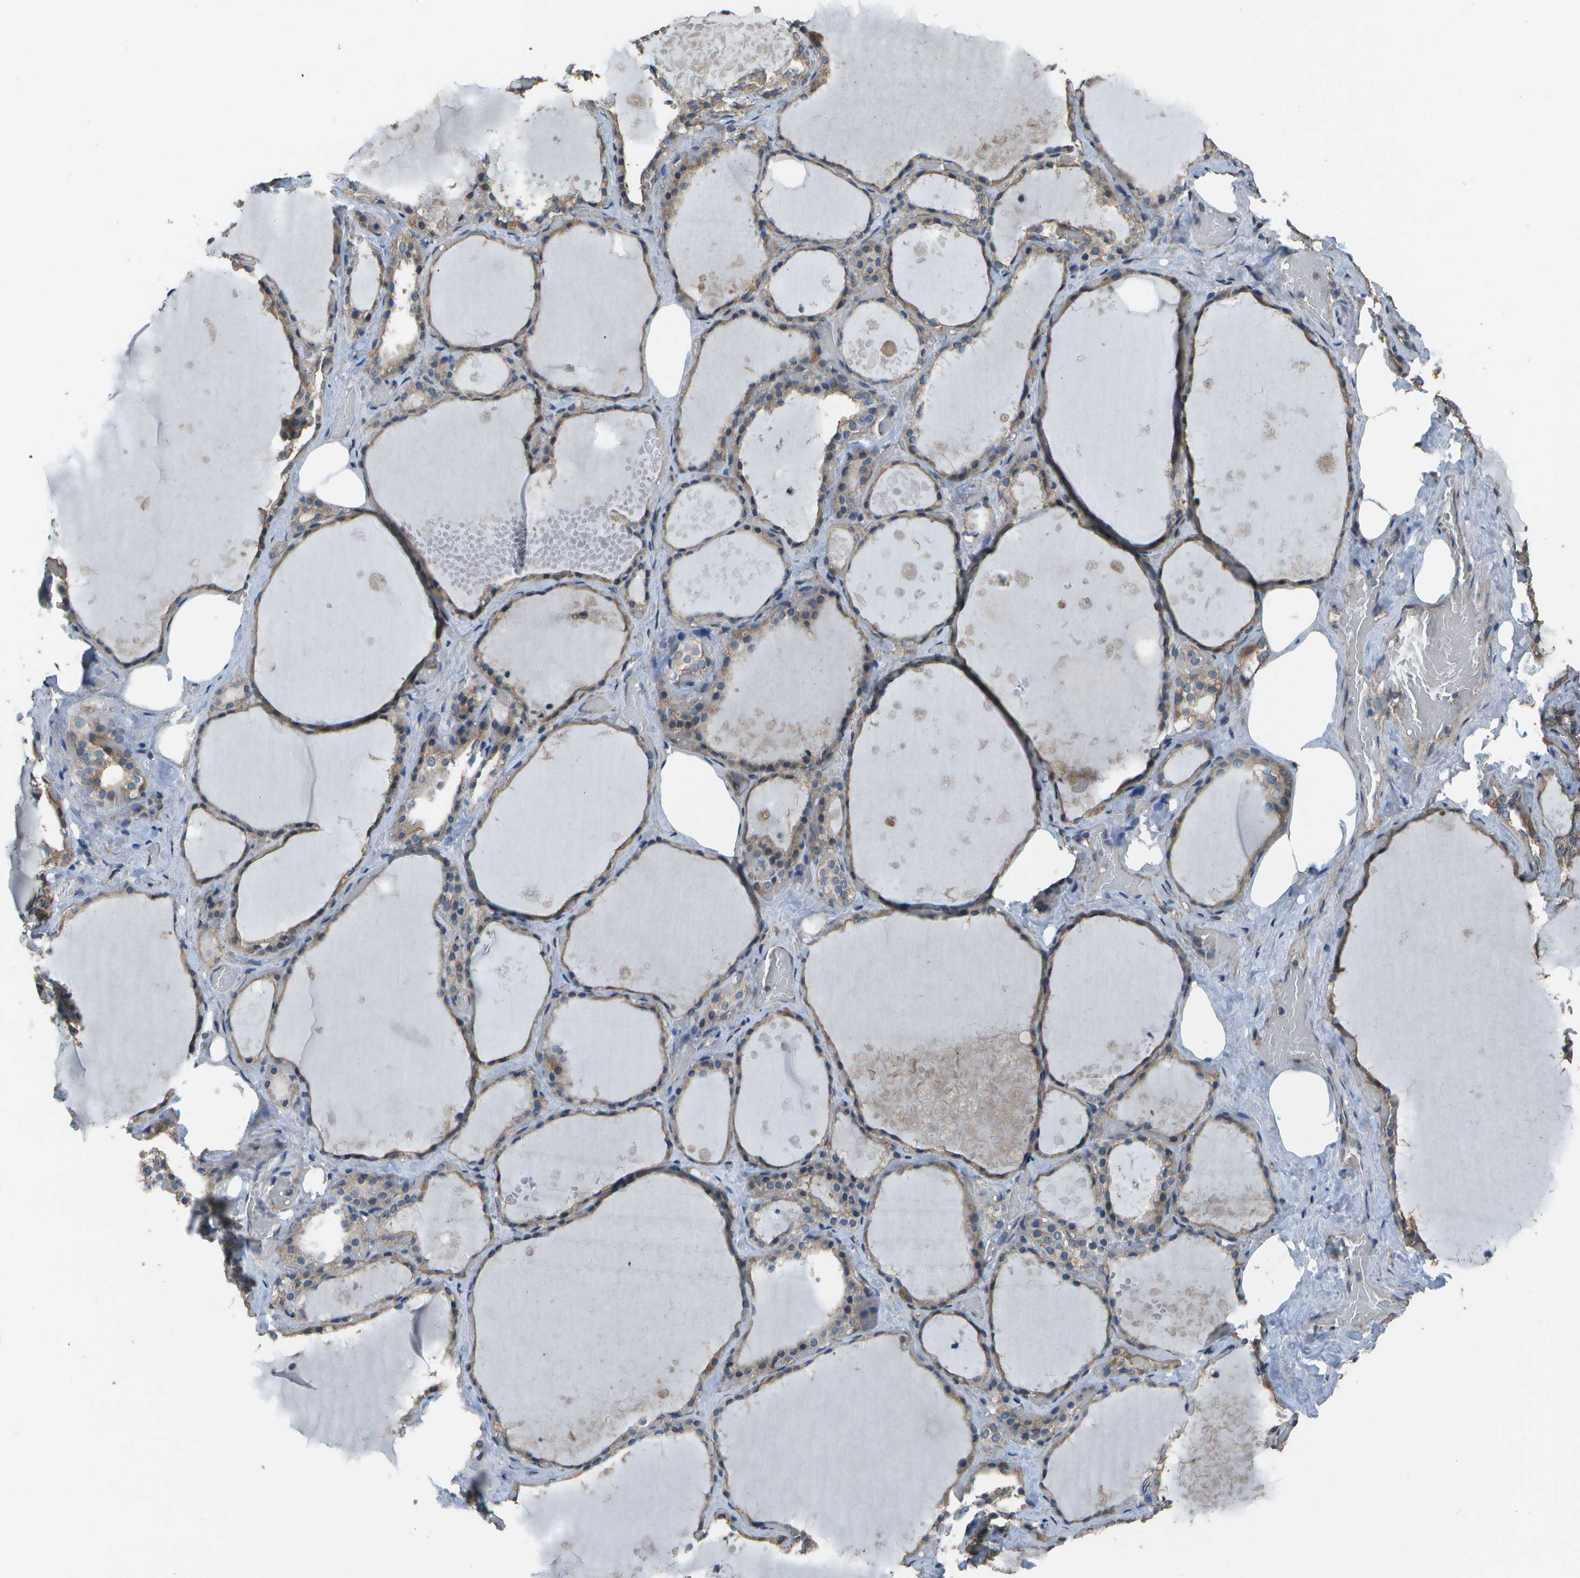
{"staining": {"intensity": "moderate", "quantity": ">75%", "location": "cytoplasmic/membranous"}, "tissue": "thyroid gland", "cell_type": "Glandular cells", "image_type": "normal", "snomed": [{"axis": "morphology", "description": "Normal tissue, NOS"}, {"axis": "topography", "description": "Thyroid gland"}], "caption": "Thyroid gland stained with immunohistochemistry reveals moderate cytoplasmic/membranous positivity in approximately >75% of glandular cells. Nuclei are stained in blue.", "gene": "CLNS1A", "patient": {"sex": "male", "age": 61}}